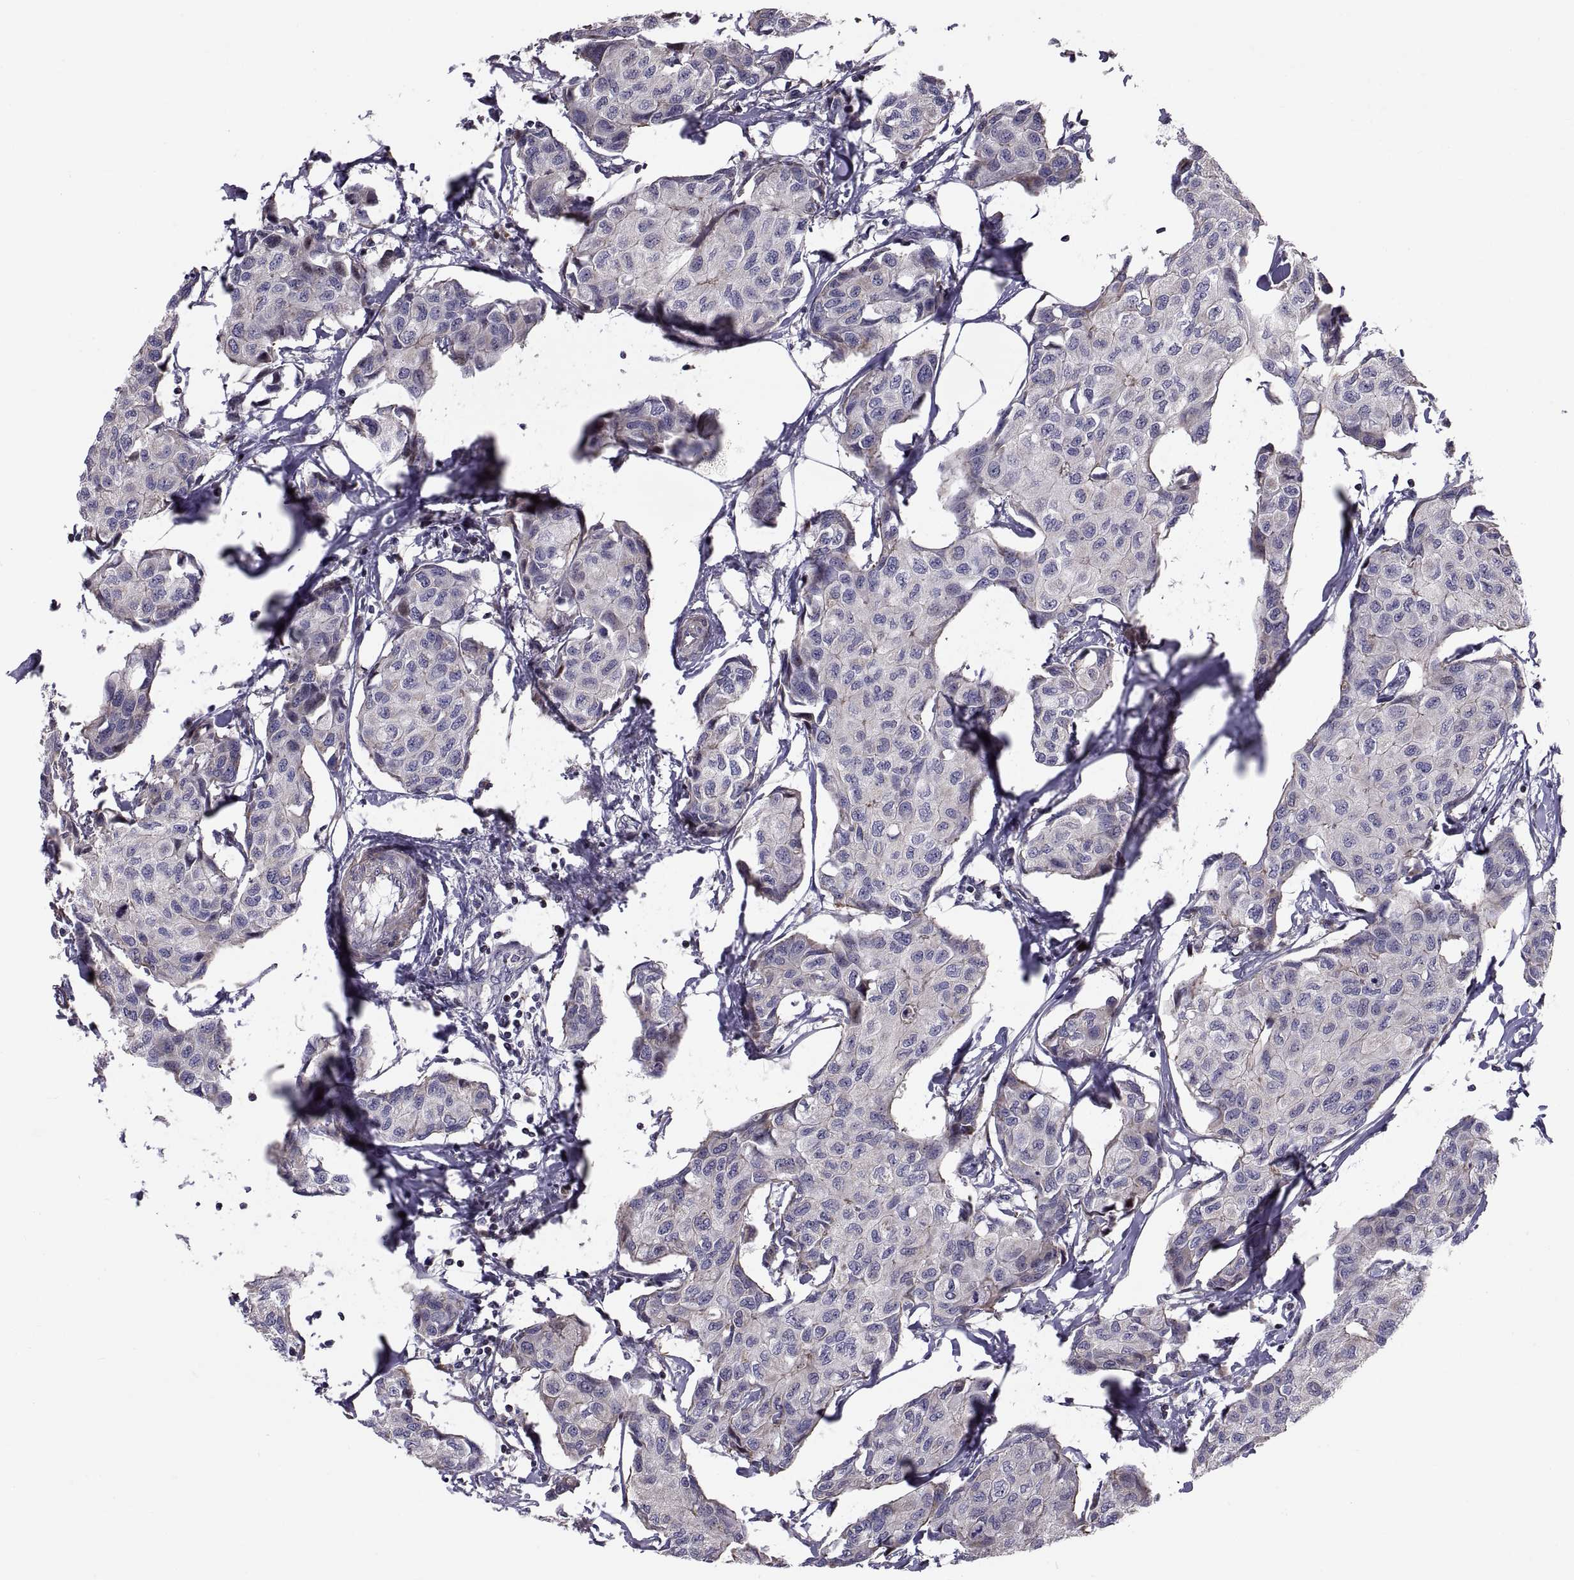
{"staining": {"intensity": "moderate", "quantity": "<25%", "location": "cytoplasmic/membranous"}, "tissue": "breast cancer", "cell_type": "Tumor cells", "image_type": "cancer", "snomed": [{"axis": "morphology", "description": "Duct carcinoma"}, {"axis": "topography", "description": "Breast"}], "caption": "The photomicrograph demonstrates immunohistochemical staining of breast cancer. There is moderate cytoplasmic/membranous expression is appreciated in about <25% of tumor cells.", "gene": "ANO1", "patient": {"sex": "female", "age": 80}}